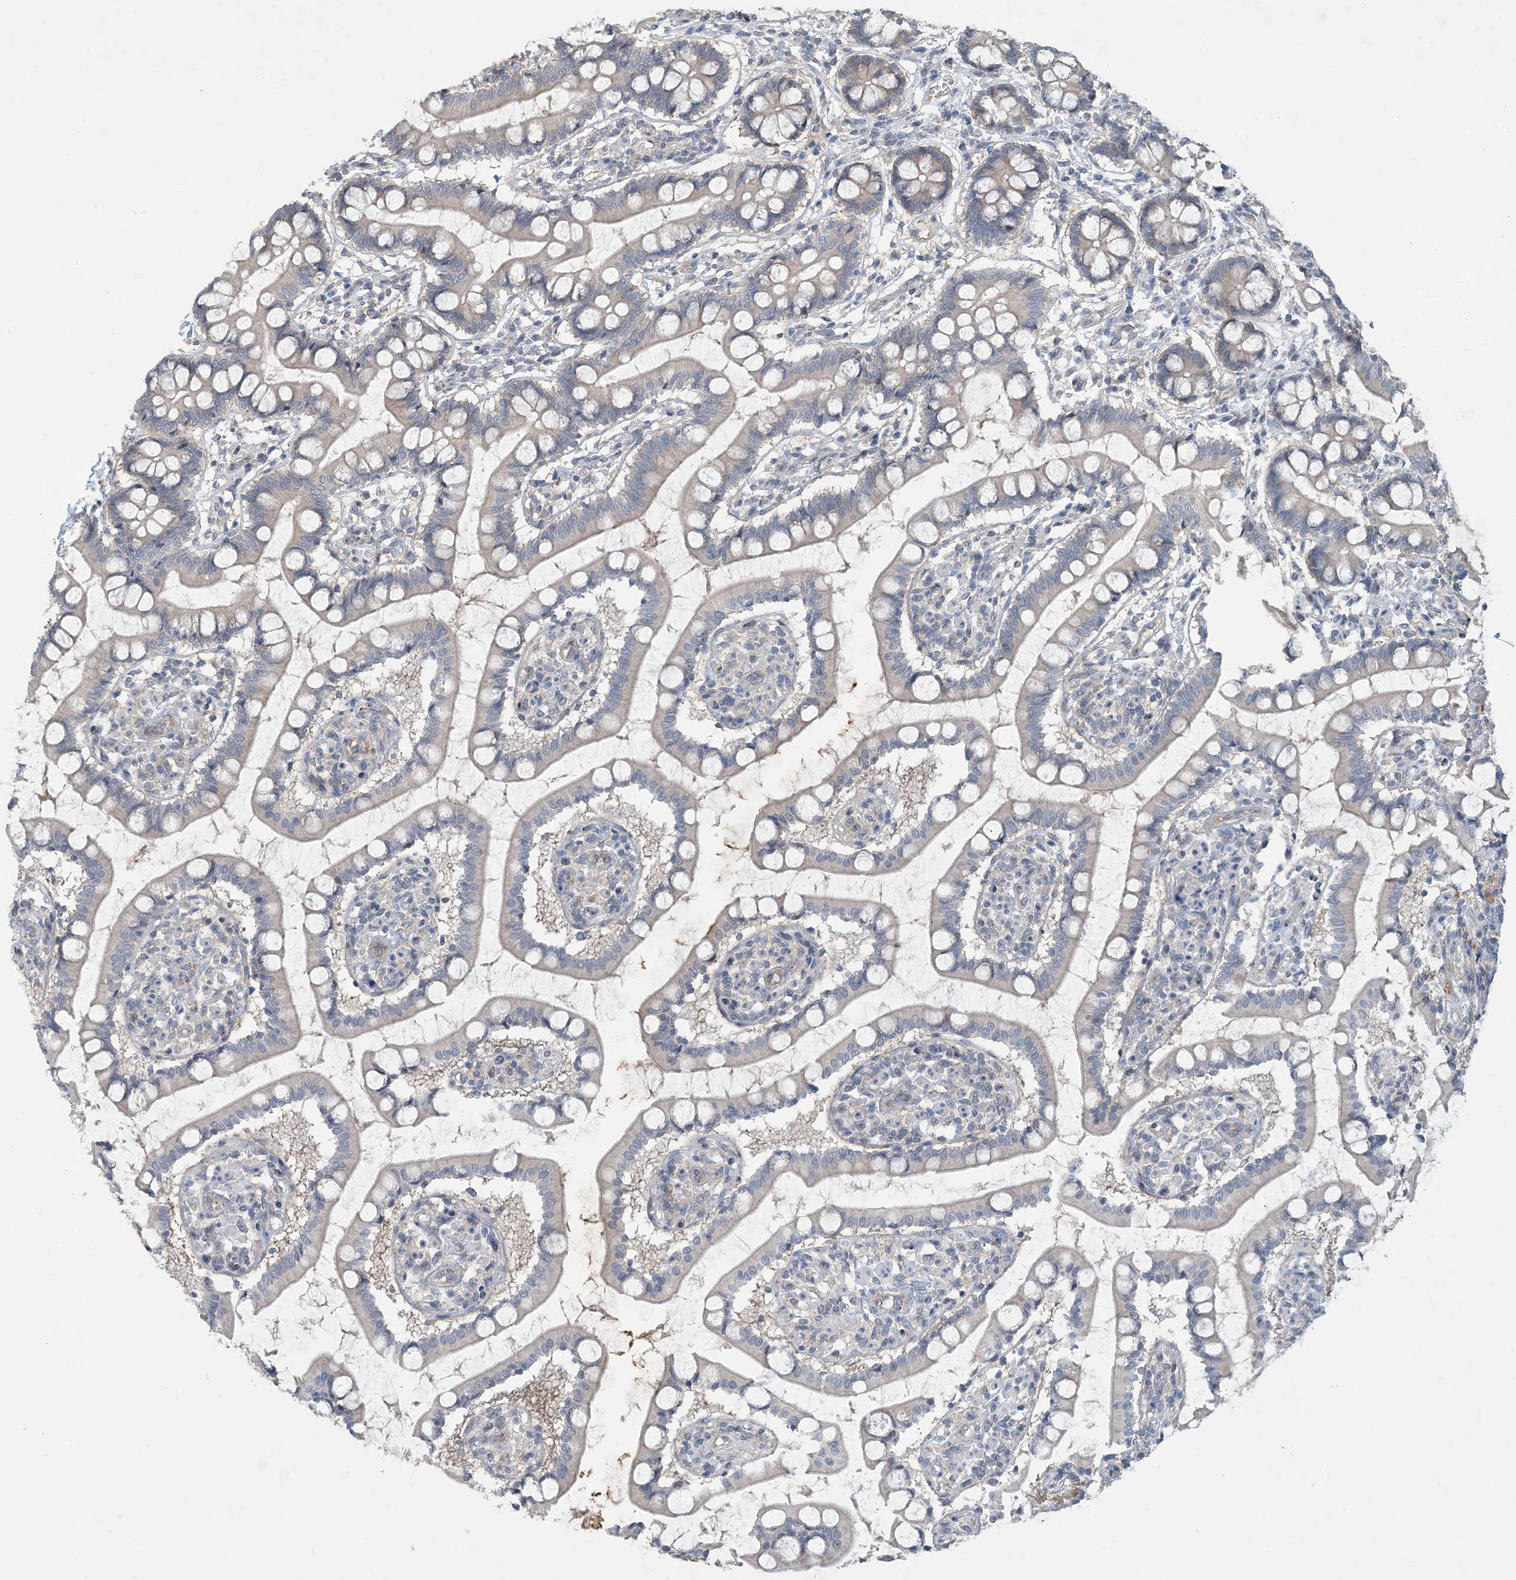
{"staining": {"intensity": "moderate", "quantity": "25%-75%", "location": "cytoplasmic/membranous"}, "tissue": "small intestine", "cell_type": "Glandular cells", "image_type": "normal", "snomed": [{"axis": "morphology", "description": "Normal tissue, NOS"}, {"axis": "topography", "description": "Small intestine"}], "caption": "Immunohistochemical staining of unremarkable human small intestine reveals moderate cytoplasmic/membranous protein expression in about 25%-75% of glandular cells.", "gene": "TINAG", "patient": {"sex": "male", "age": 52}}